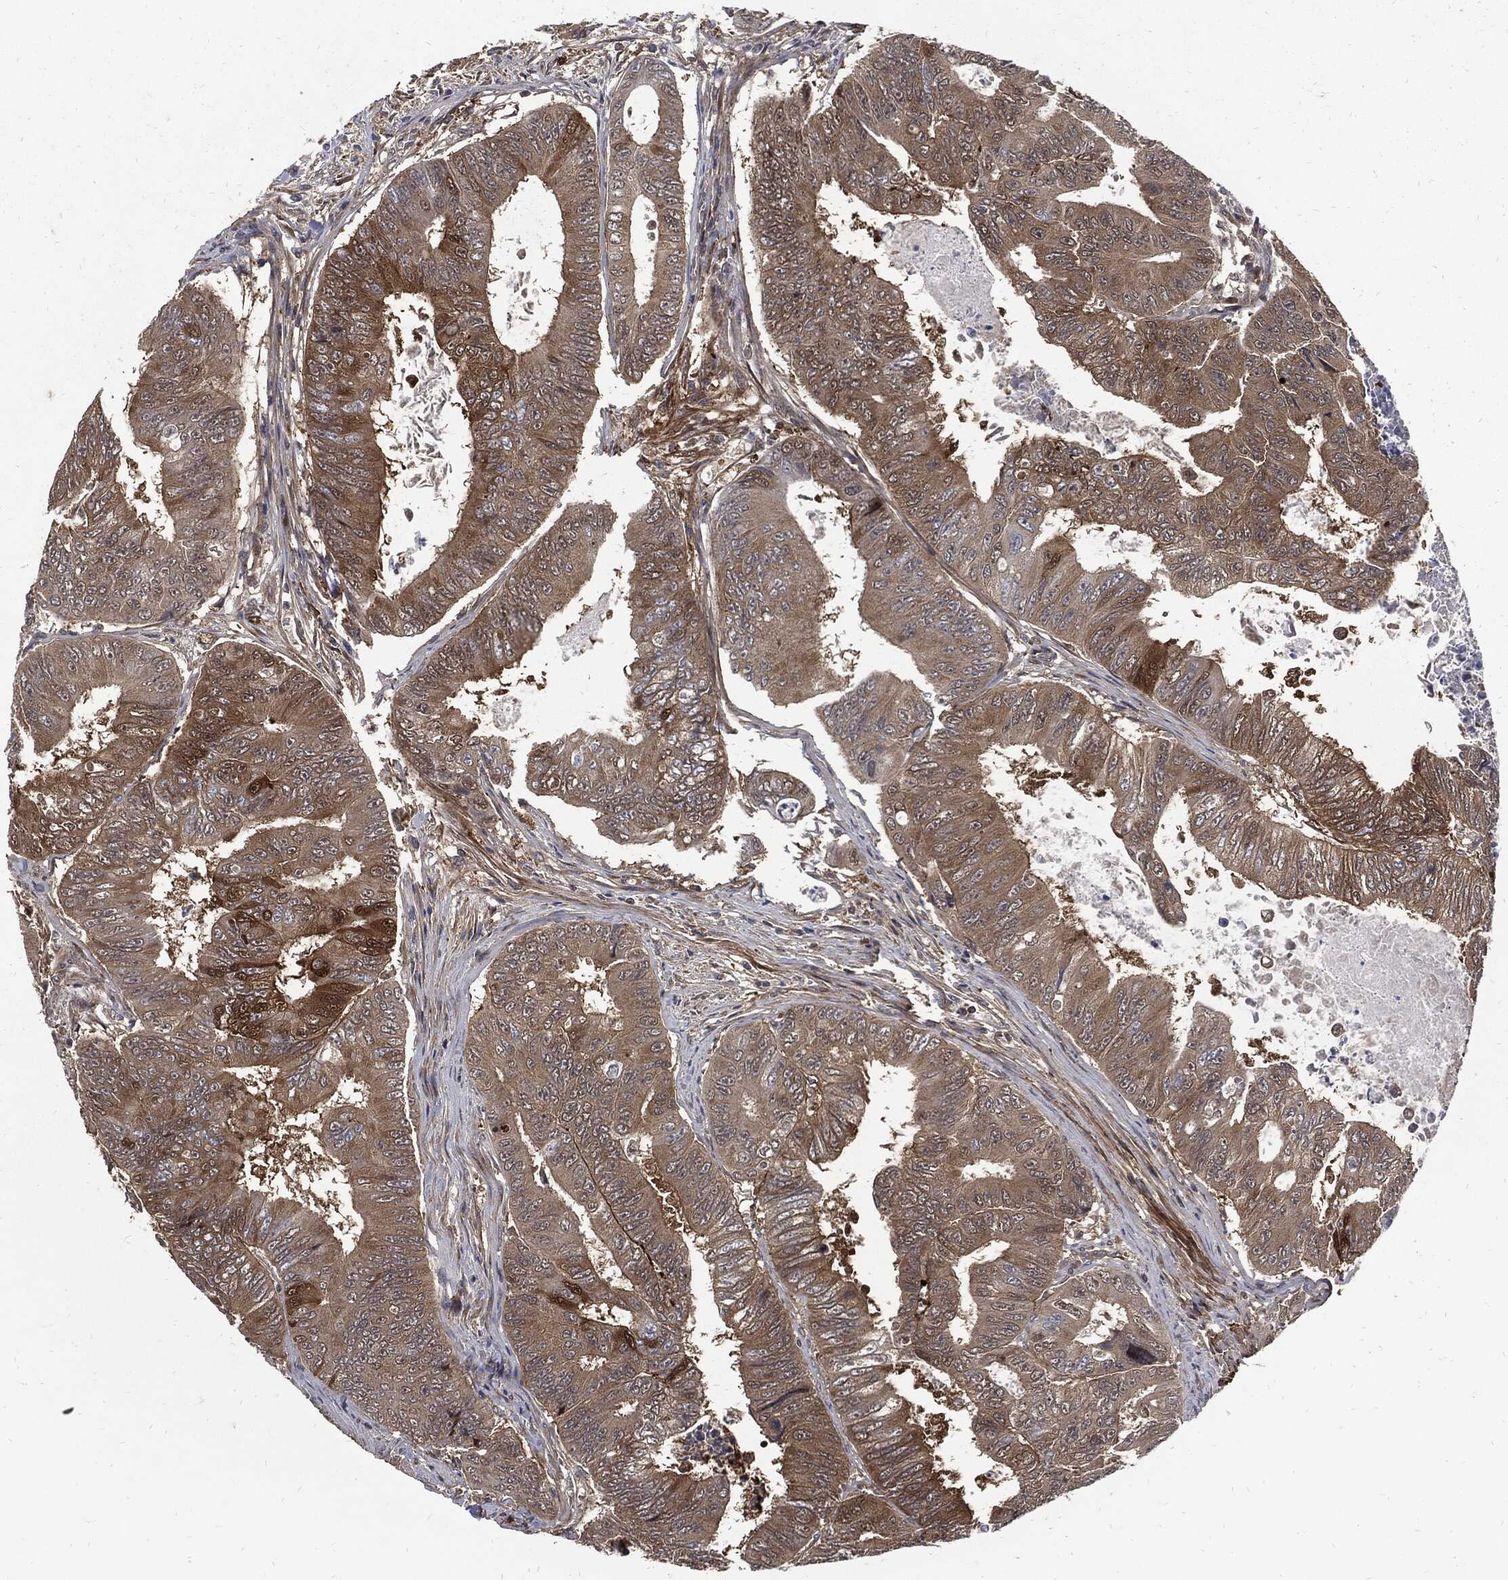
{"staining": {"intensity": "strong", "quantity": "<25%", "location": "cytoplasmic/membranous"}, "tissue": "colorectal cancer", "cell_type": "Tumor cells", "image_type": "cancer", "snomed": [{"axis": "morphology", "description": "Adenocarcinoma, NOS"}, {"axis": "topography", "description": "Colon"}], "caption": "DAB (3,3'-diaminobenzidine) immunohistochemical staining of colorectal adenocarcinoma reveals strong cytoplasmic/membranous protein staining in approximately <25% of tumor cells.", "gene": "CLU", "patient": {"sex": "female", "age": 48}}